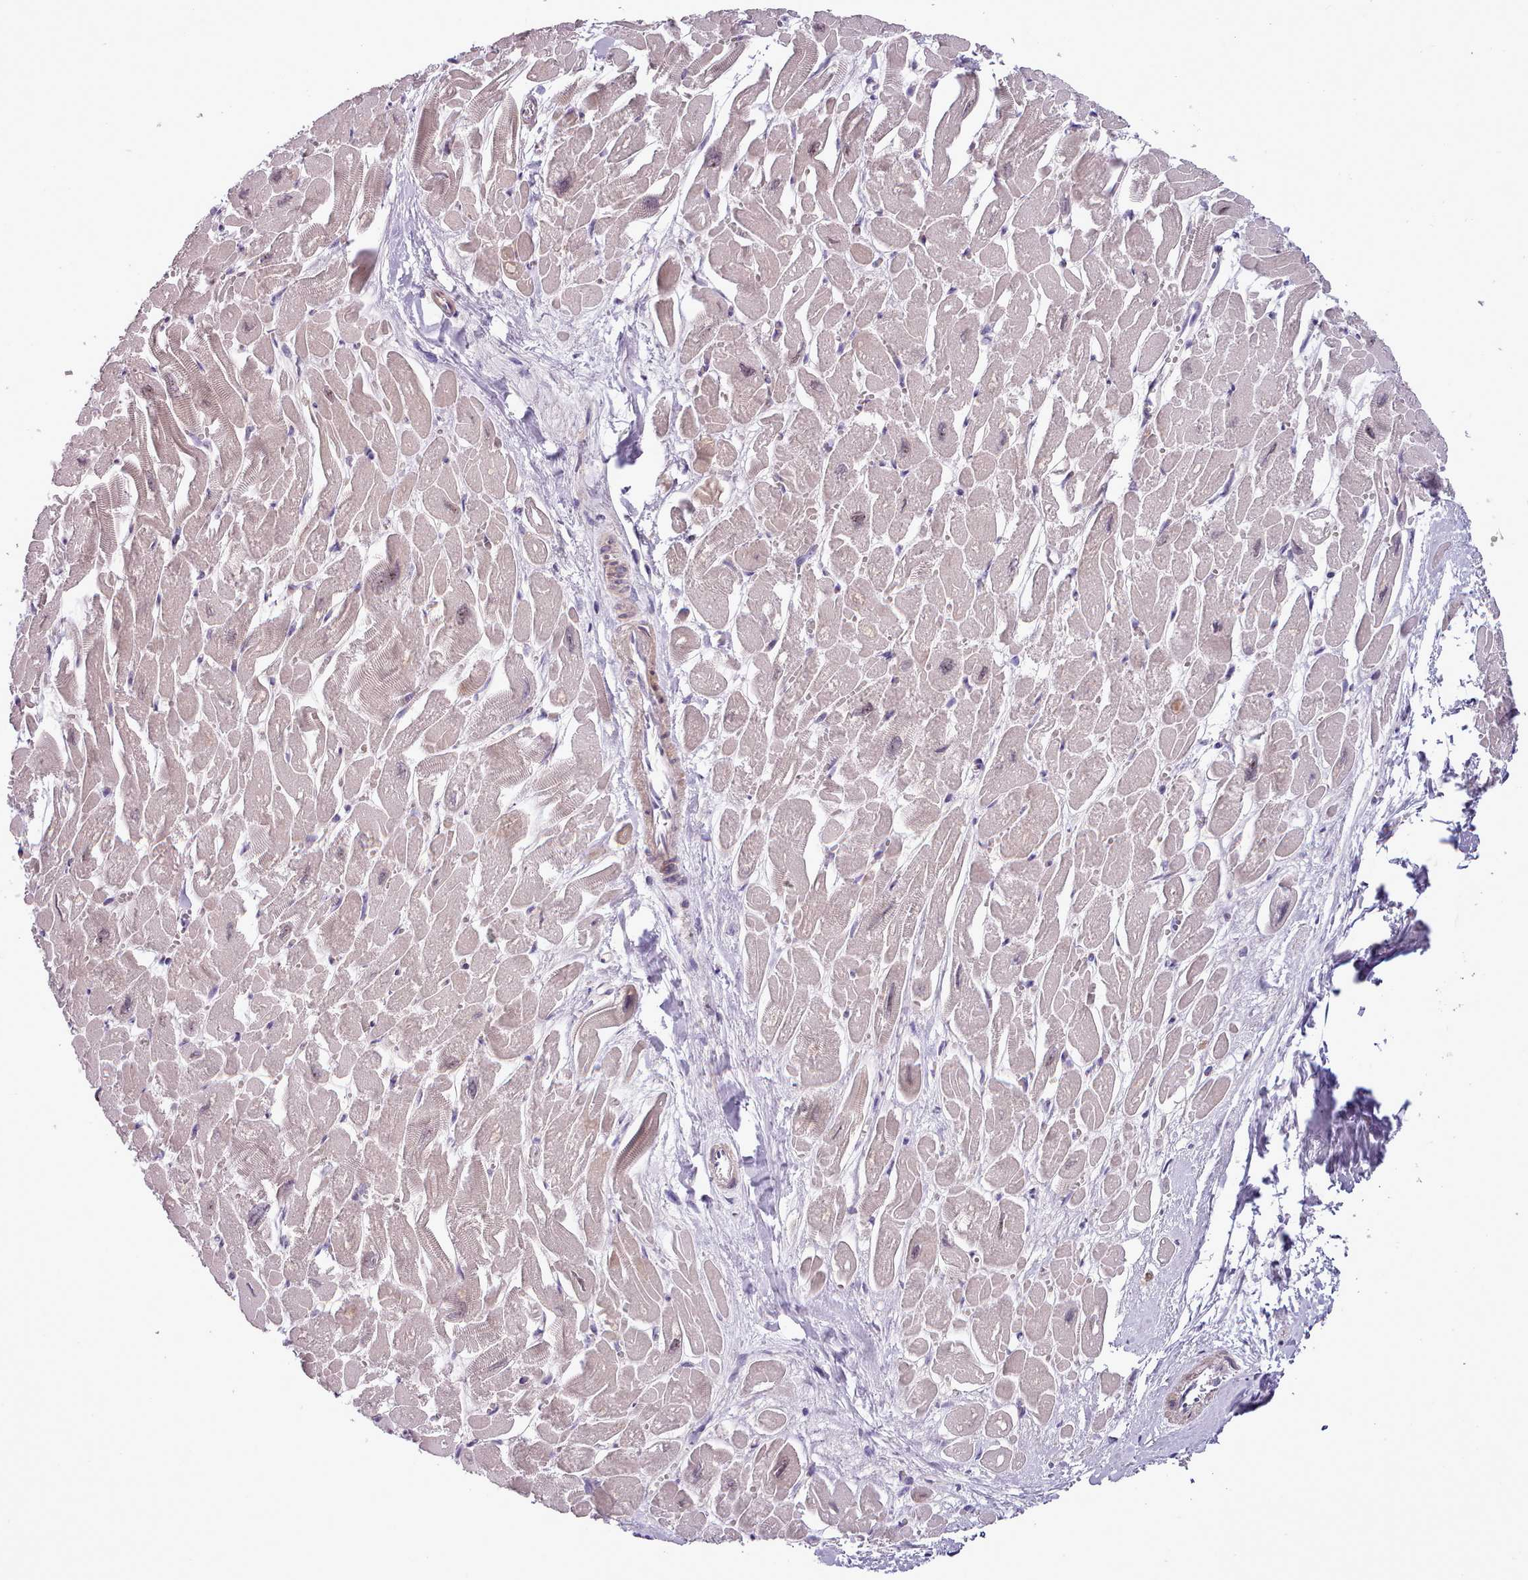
{"staining": {"intensity": "moderate", "quantity": "25%-75%", "location": "cytoplasmic/membranous"}, "tissue": "heart muscle", "cell_type": "Cardiomyocytes", "image_type": "normal", "snomed": [{"axis": "morphology", "description": "Normal tissue, NOS"}, {"axis": "topography", "description": "Heart"}], "caption": "A medium amount of moderate cytoplasmic/membranous staining is appreciated in about 25%-75% of cardiomyocytes in unremarkable heart muscle.", "gene": "SETX", "patient": {"sex": "male", "age": 54}}